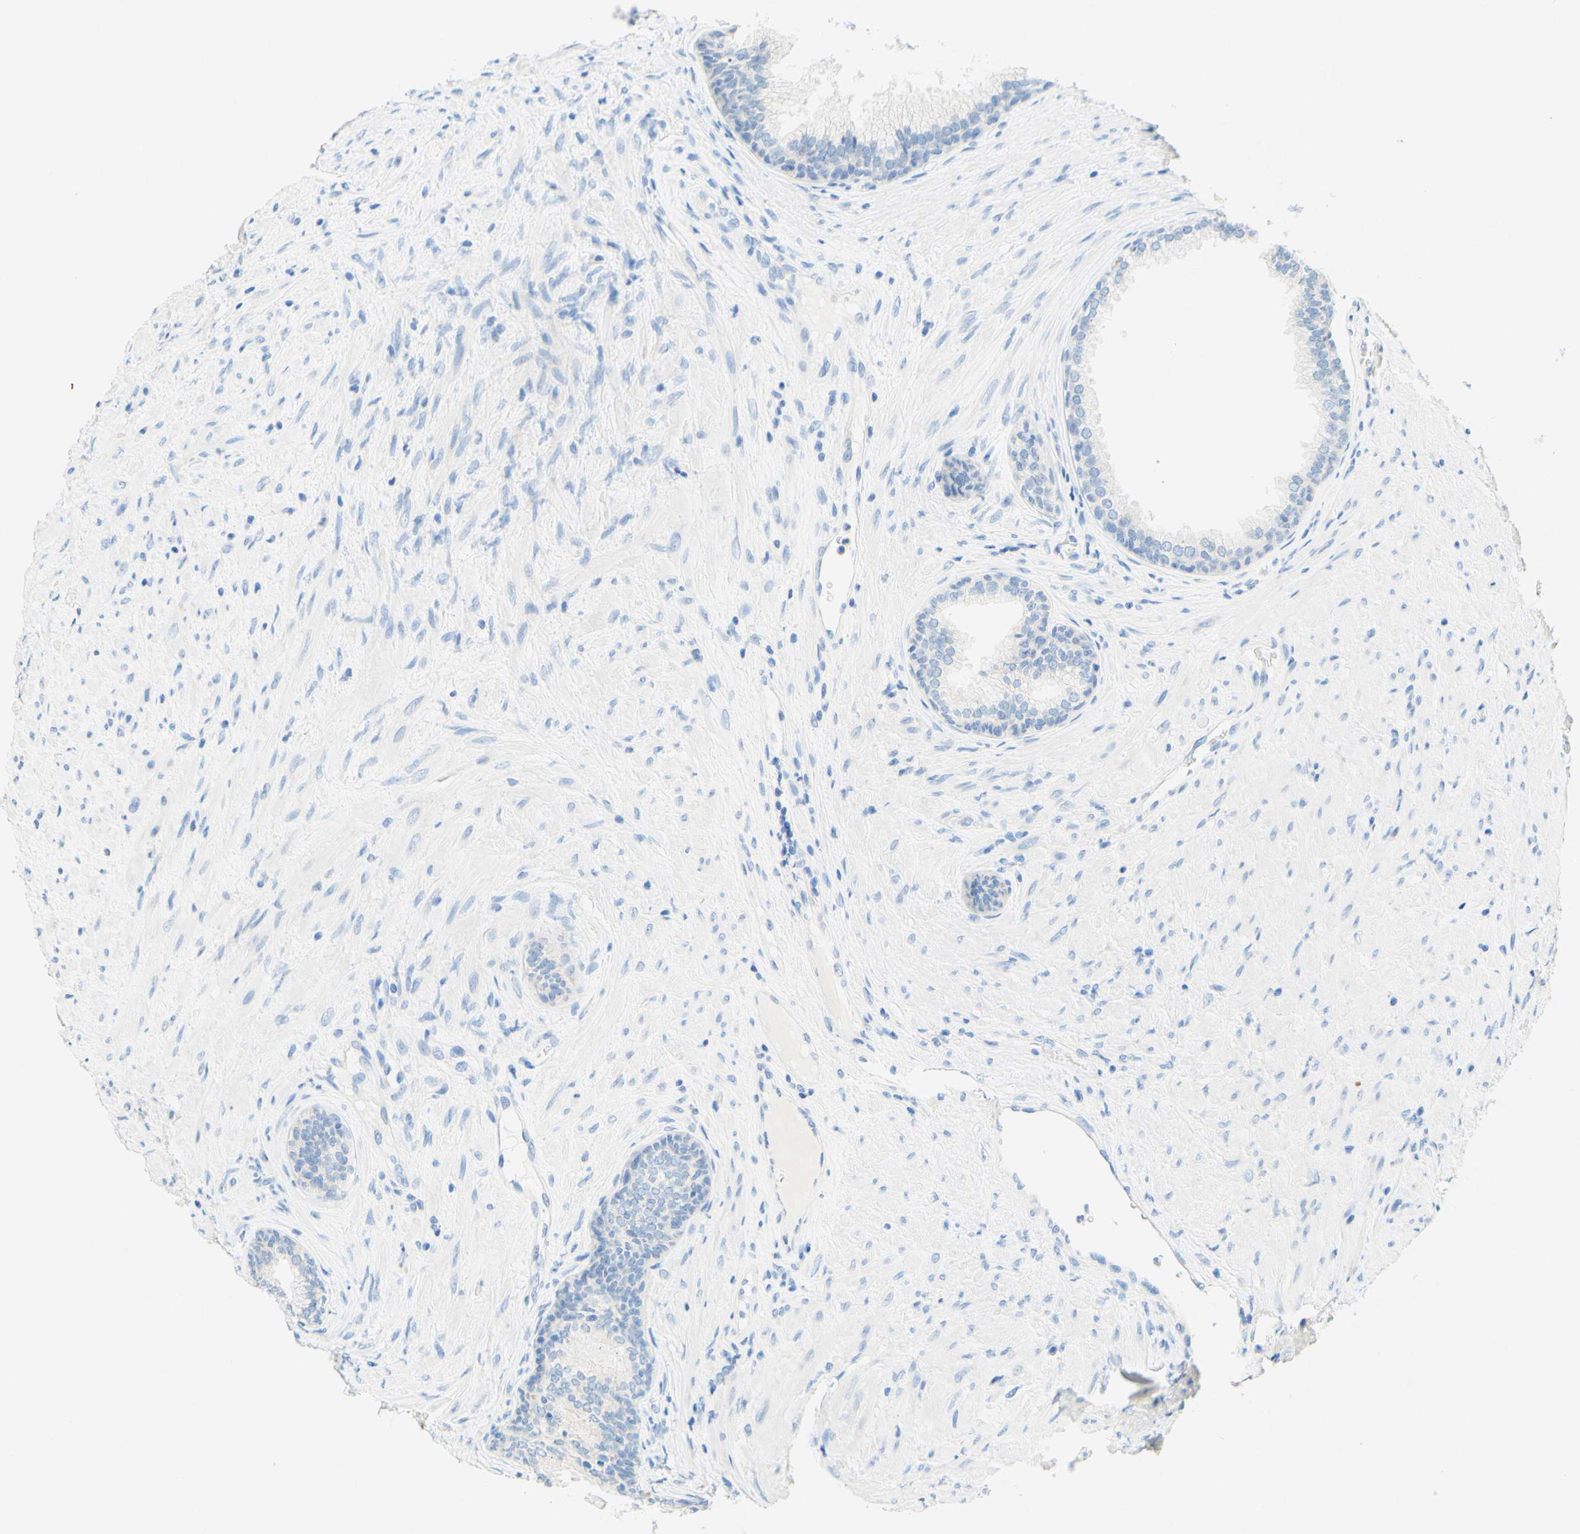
{"staining": {"intensity": "negative", "quantity": "none", "location": "none"}, "tissue": "prostate", "cell_type": "Glandular cells", "image_type": "normal", "snomed": [{"axis": "morphology", "description": "Normal tissue, NOS"}, {"axis": "topography", "description": "Prostate"}], "caption": "Image shows no protein staining in glandular cells of unremarkable prostate. (Brightfield microscopy of DAB immunohistochemistry at high magnification).", "gene": "SLC46A1", "patient": {"sex": "male", "age": 76}}